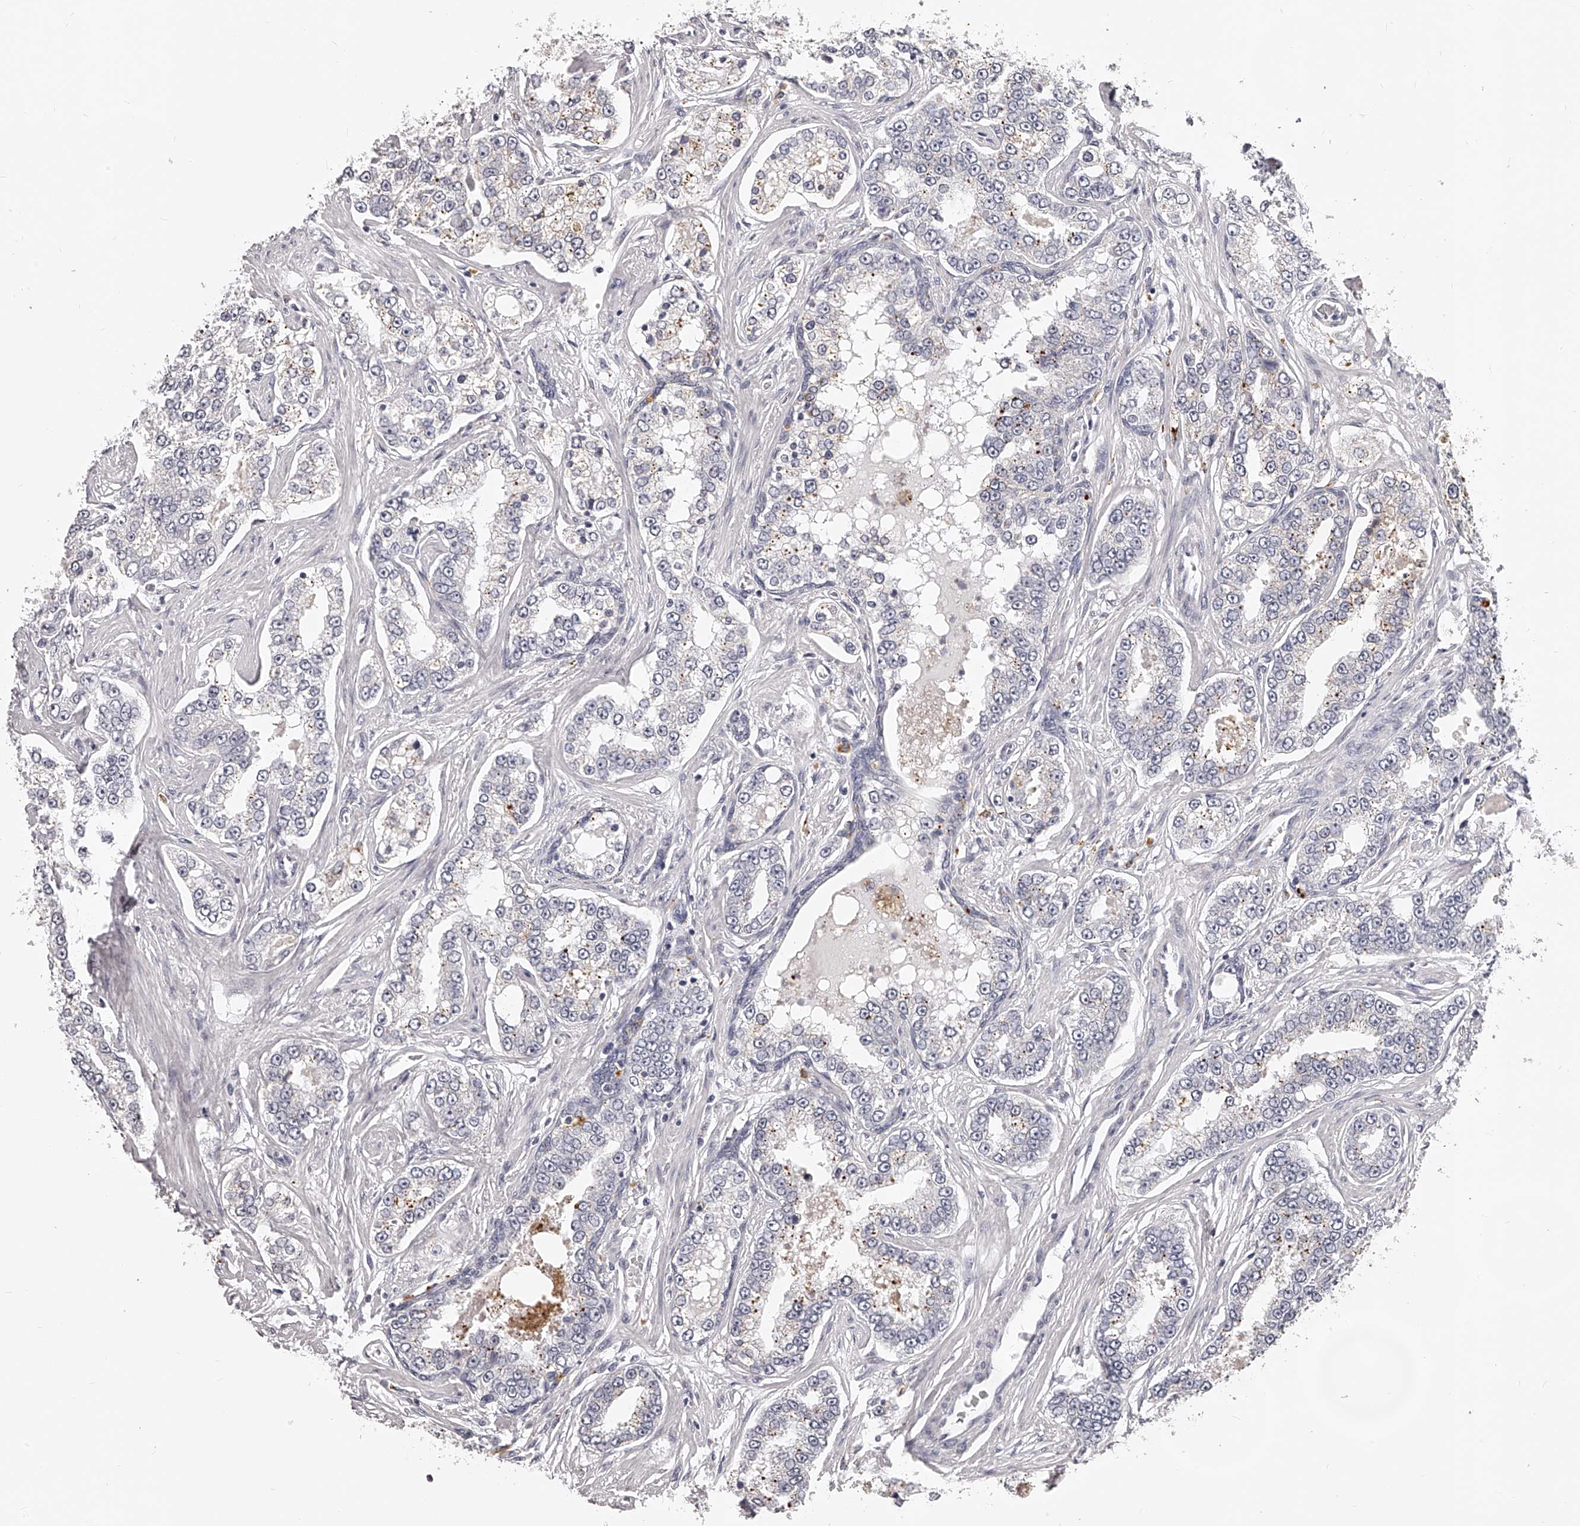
{"staining": {"intensity": "negative", "quantity": "none", "location": "none"}, "tissue": "prostate cancer", "cell_type": "Tumor cells", "image_type": "cancer", "snomed": [{"axis": "morphology", "description": "Normal tissue, NOS"}, {"axis": "morphology", "description": "Adenocarcinoma, High grade"}, {"axis": "topography", "description": "Prostate"}], "caption": "Adenocarcinoma (high-grade) (prostate) was stained to show a protein in brown. There is no significant expression in tumor cells.", "gene": "DMRT1", "patient": {"sex": "male", "age": 83}}